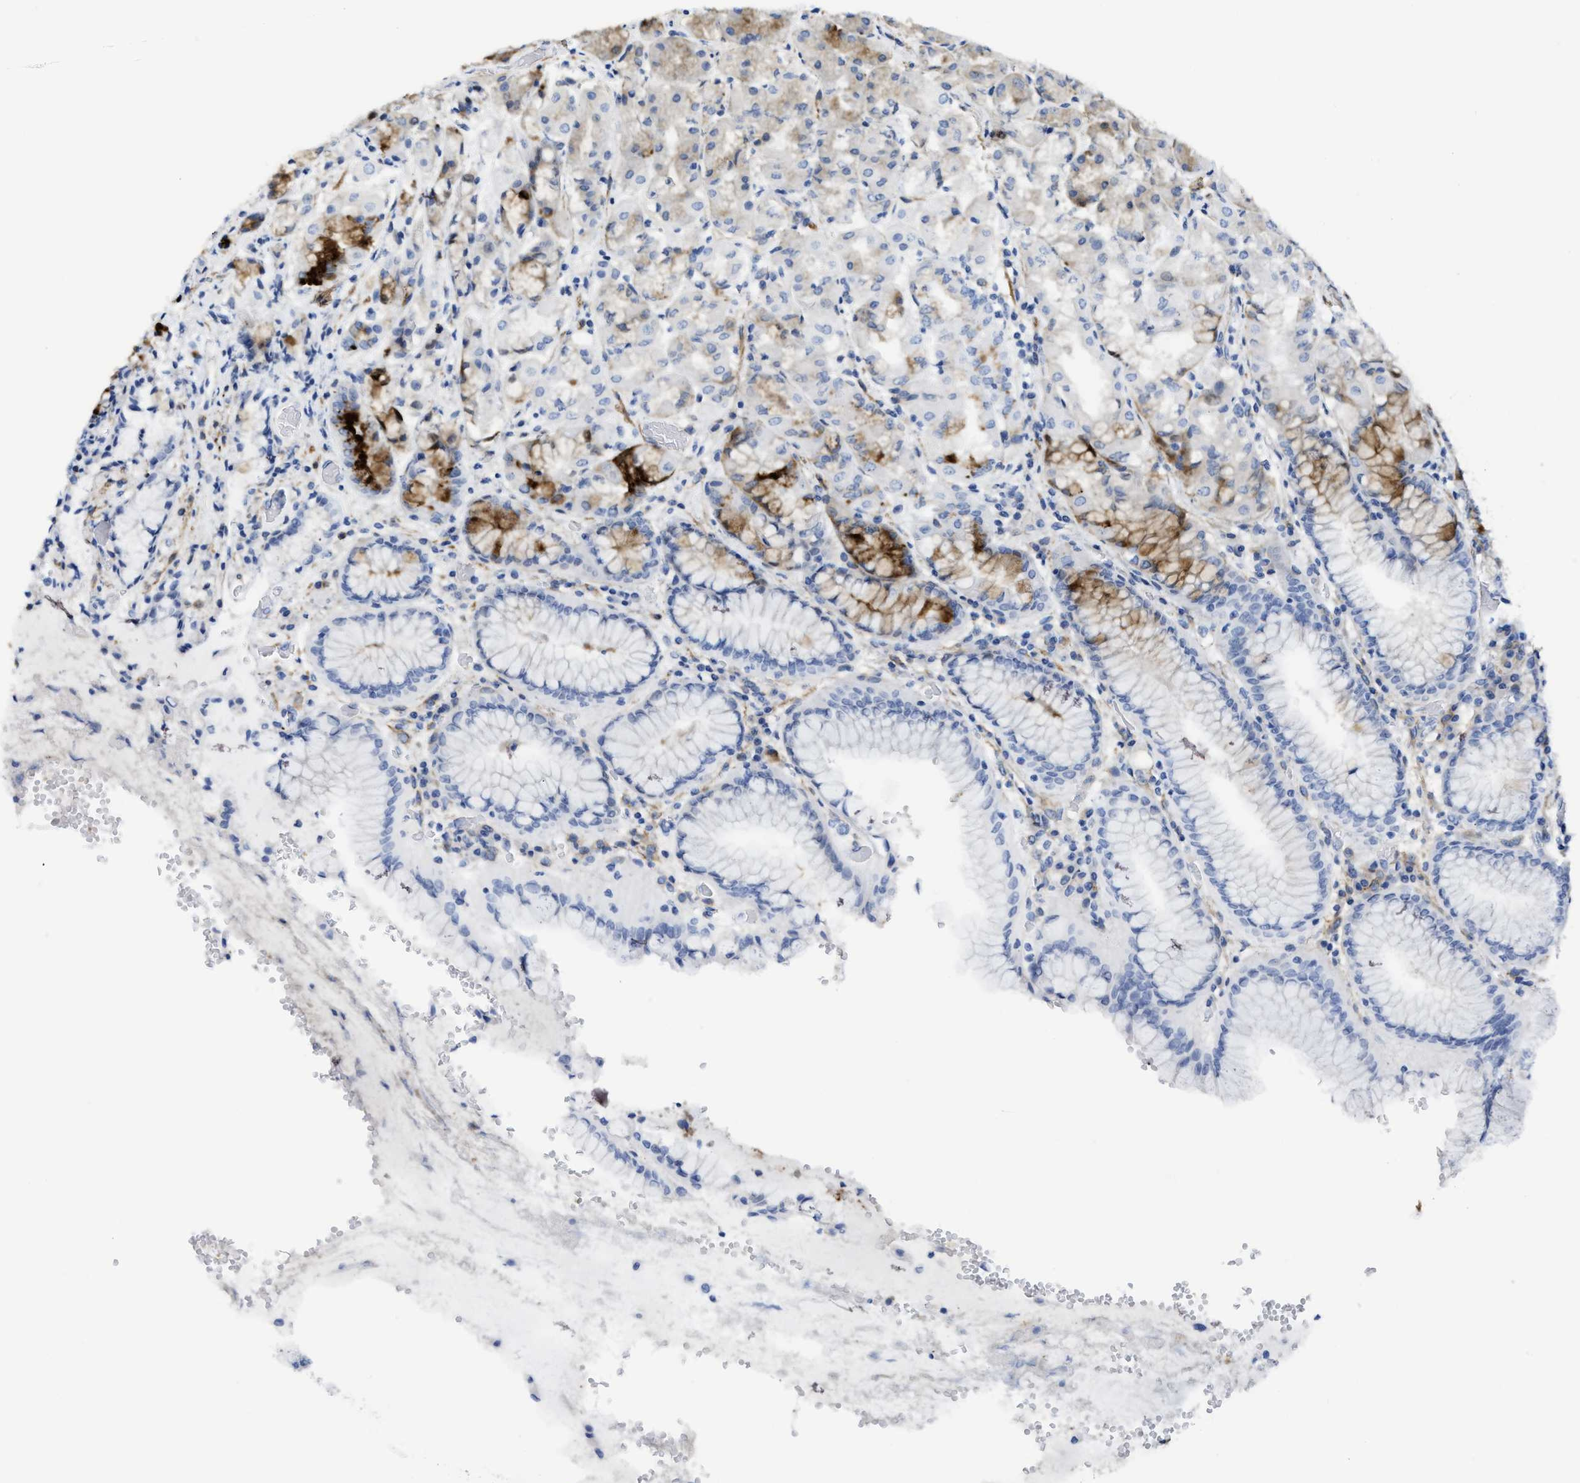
{"staining": {"intensity": "moderate", "quantity": "<25%", "location": "cytoplasmic/membranous"}, "tissue": "stomach", "cell_type": "Glandular cells", "image_type": "normal", "snomed": [{"axis": "morphology", "description": "Normal tissue, NOS"}, {"axis": "topography", "description": "Stomach"}, {"axis": "topography", "description": "Stomach, lower"}], "caption": "IHC (DAB) staining of unremarkable human stomach shows moderate cytoplasmic/membranous protein staining in approximately <25% of glandular cells.", "gene": "TUB", "patient": {"sex": "female", "age": 56}}